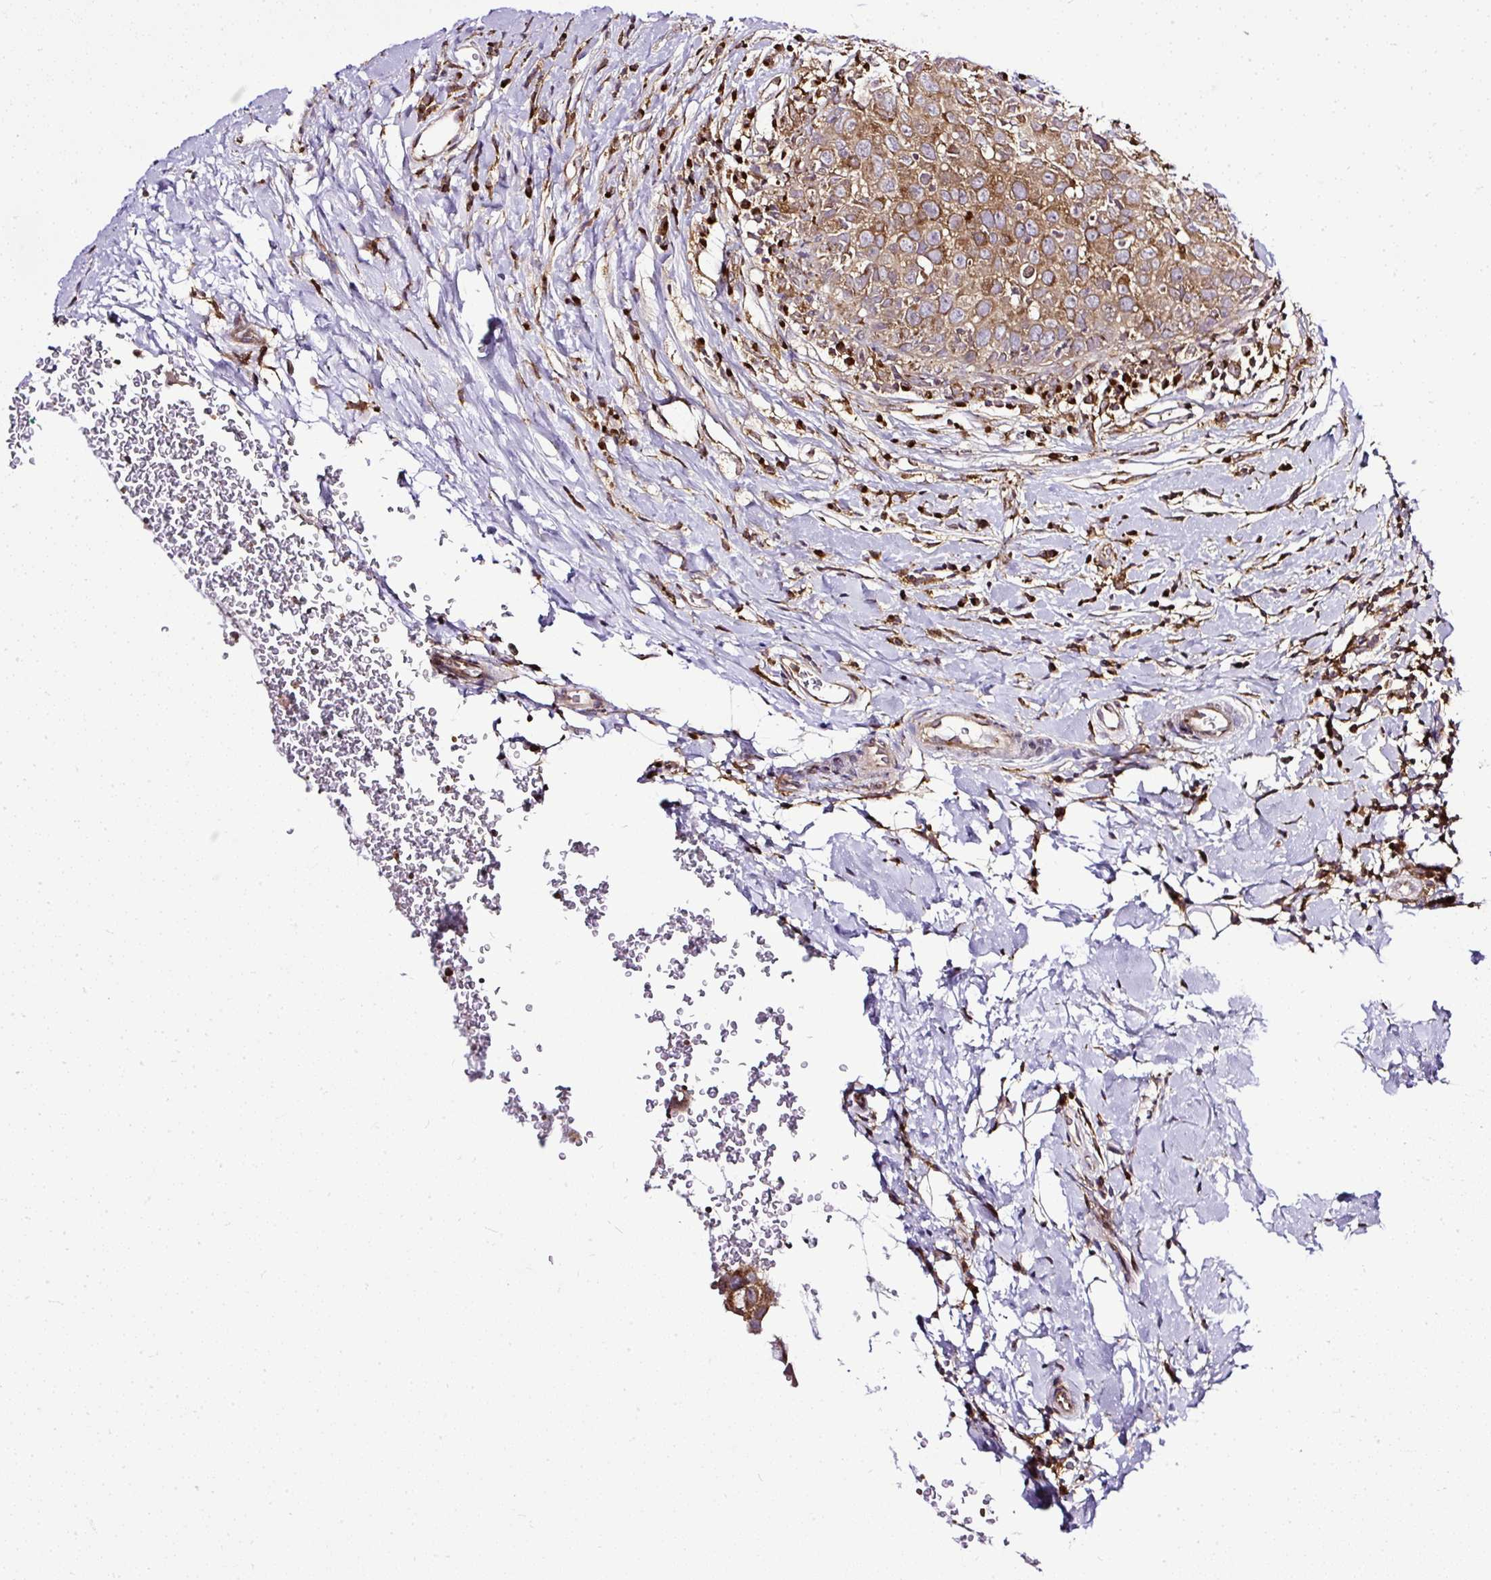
{"staining": {"intensity": "moderate", "quantity": ">75%", "location": "cytoplasmic/membranous"}, "tissue": "breast cancer", "cell_type": "Tumor cells", "image_type": "cancer", "snomed": [{"axis": "morphology", "description": "Duct carcinoma"}, {"axis": "topography", "description": "Breast"}], "caption": "Brown immunohistochemical staining in human breast infiltrating ductal carcinoma displays moderate cytoplasmic/membranous staining in approximately >75% of tumor cells. The staining was performed using DAB (3,3'-diaminobenzidine), with brown indicating positive protein expression. Nuclei are stained blue with hematoxylin.", "gene": "SMC4", "patient": {"sex": "female", "age": 27}}